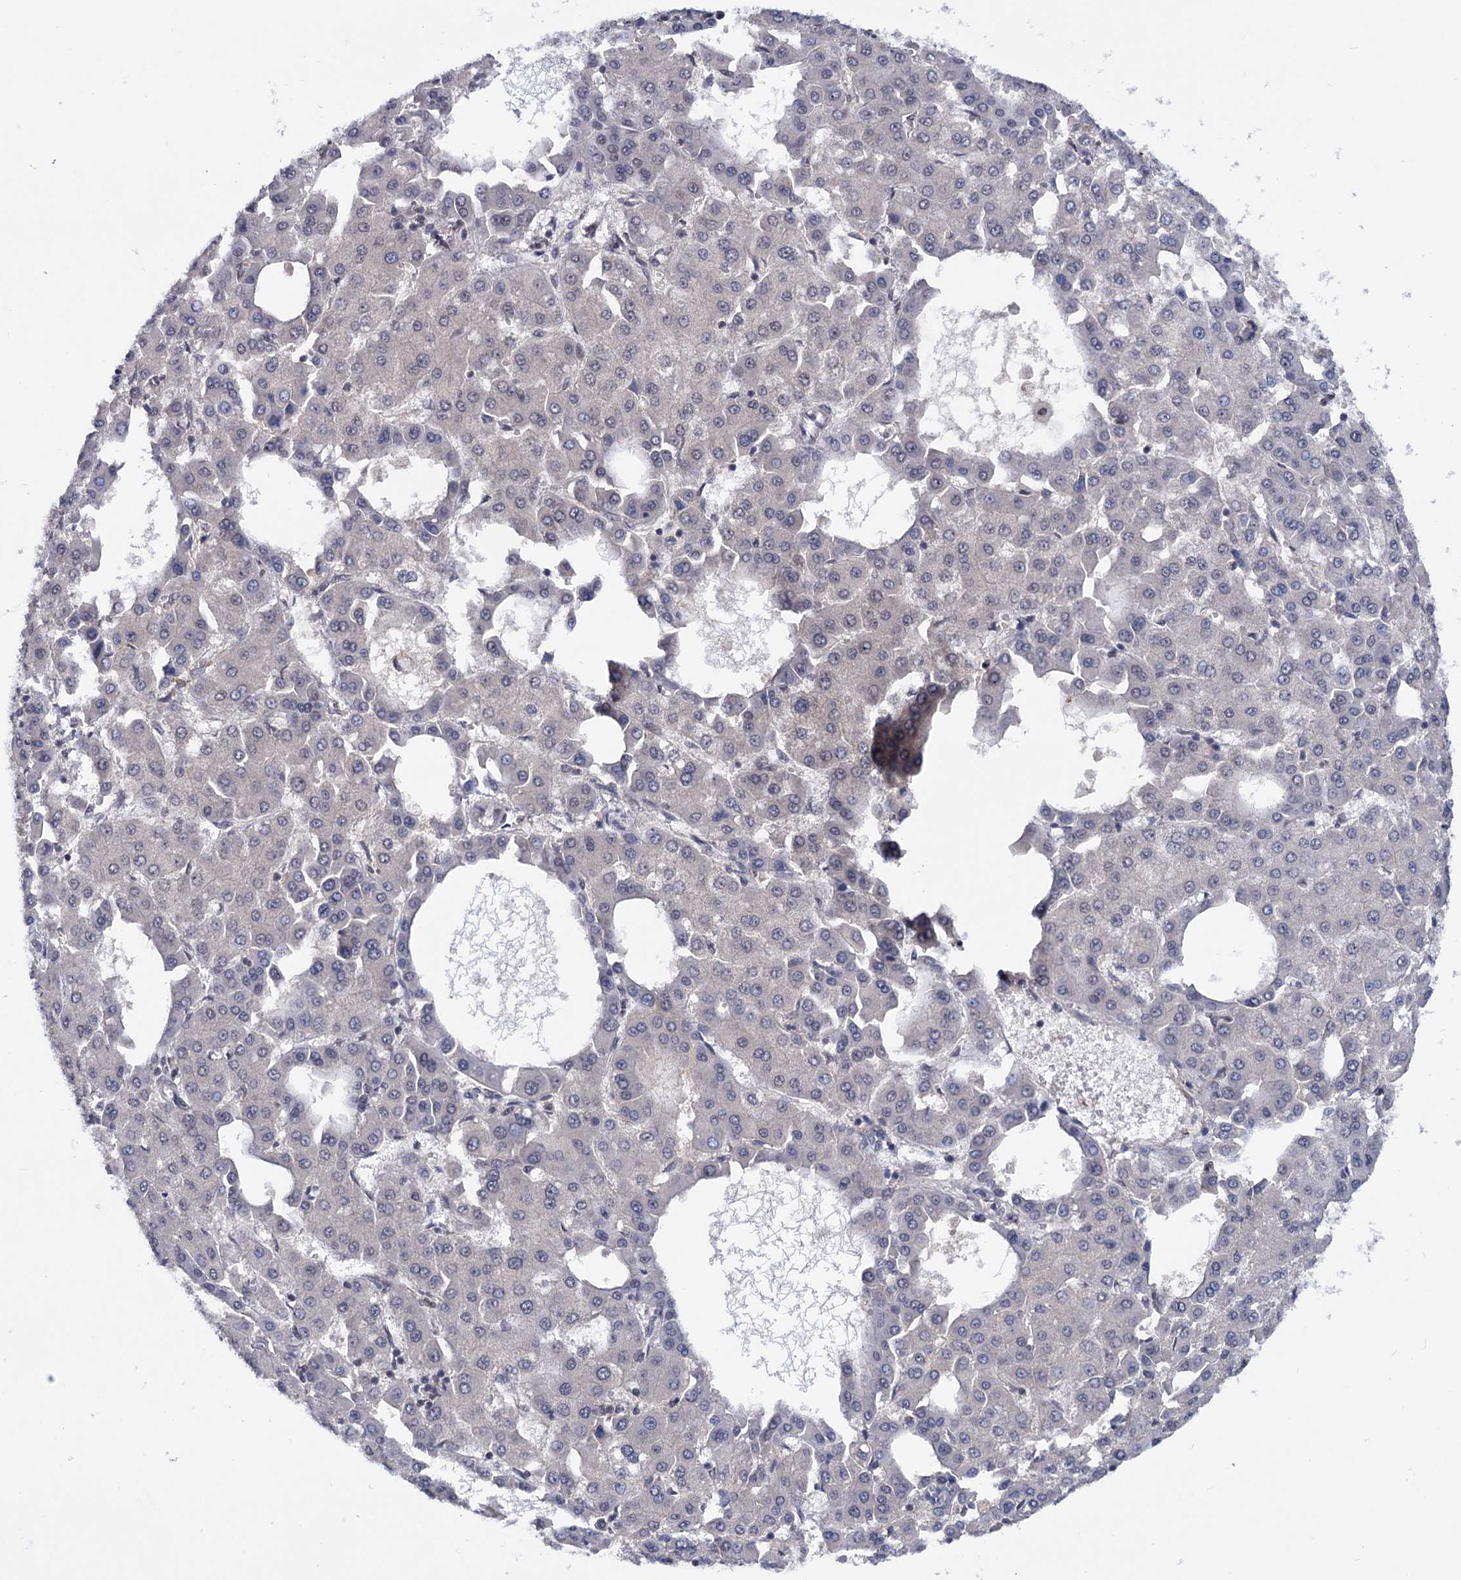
{"staining": {"intensity": "negative", "quantity": "none", "location": "none"}, "tissue": "liver cancer", "cell_type": "Tumor cells", "image_type": "cancer", "snomed": [{"axis": "morphology", "description": "Carcinoma, Hepatocellular, NOS"}, {"axis": "topography", "description": "Liver"}], "caption": "Liver cancer (hepatocellular carcinoma) stained for a protein using immunohistochemistry (IHC) displays no positivity tumor cells.", "gene": "TBC1D12", "patient": {"sex": "male", "age": 47}}